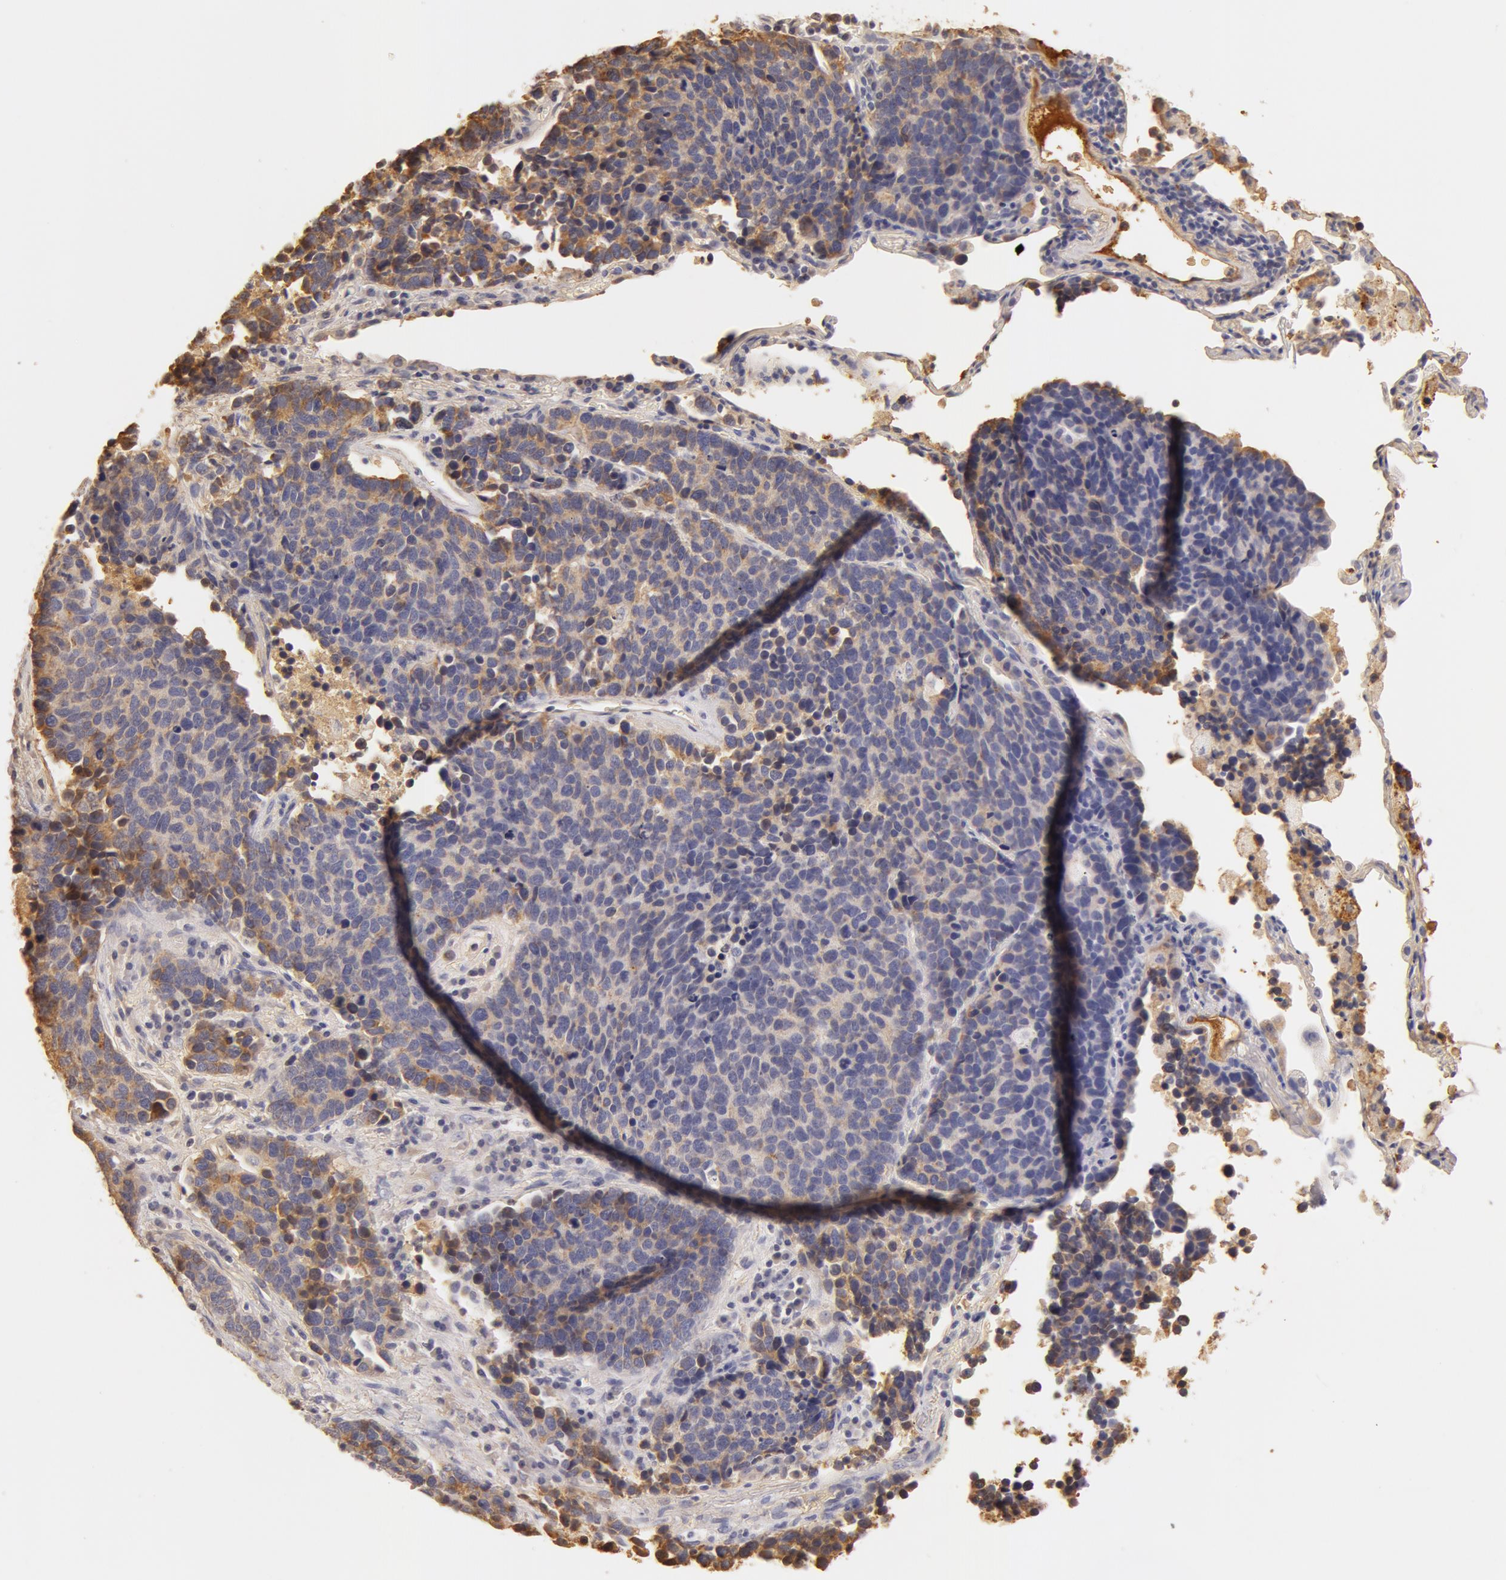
{"staining": {"intensity": "weak", "quantity": ">75%", "location": "cytoplasmic/membranous"}, "tissue": "lung cancer", "cell_type": "Tumor cells", "image_type": "cancer", "snomed": [{"axis": "morphology", "description": "Neoplasm, malignant, NOS"}, {"axis": "topography", "description": "Lung"}], "caption": "Lung cancer was stained to show a protein in brown. There is low levels of weak cytoplasmic/membranous expression in about >75% of tumor cells.", "gene": "TF", "patient": {"sex": "female", "age": 75}}